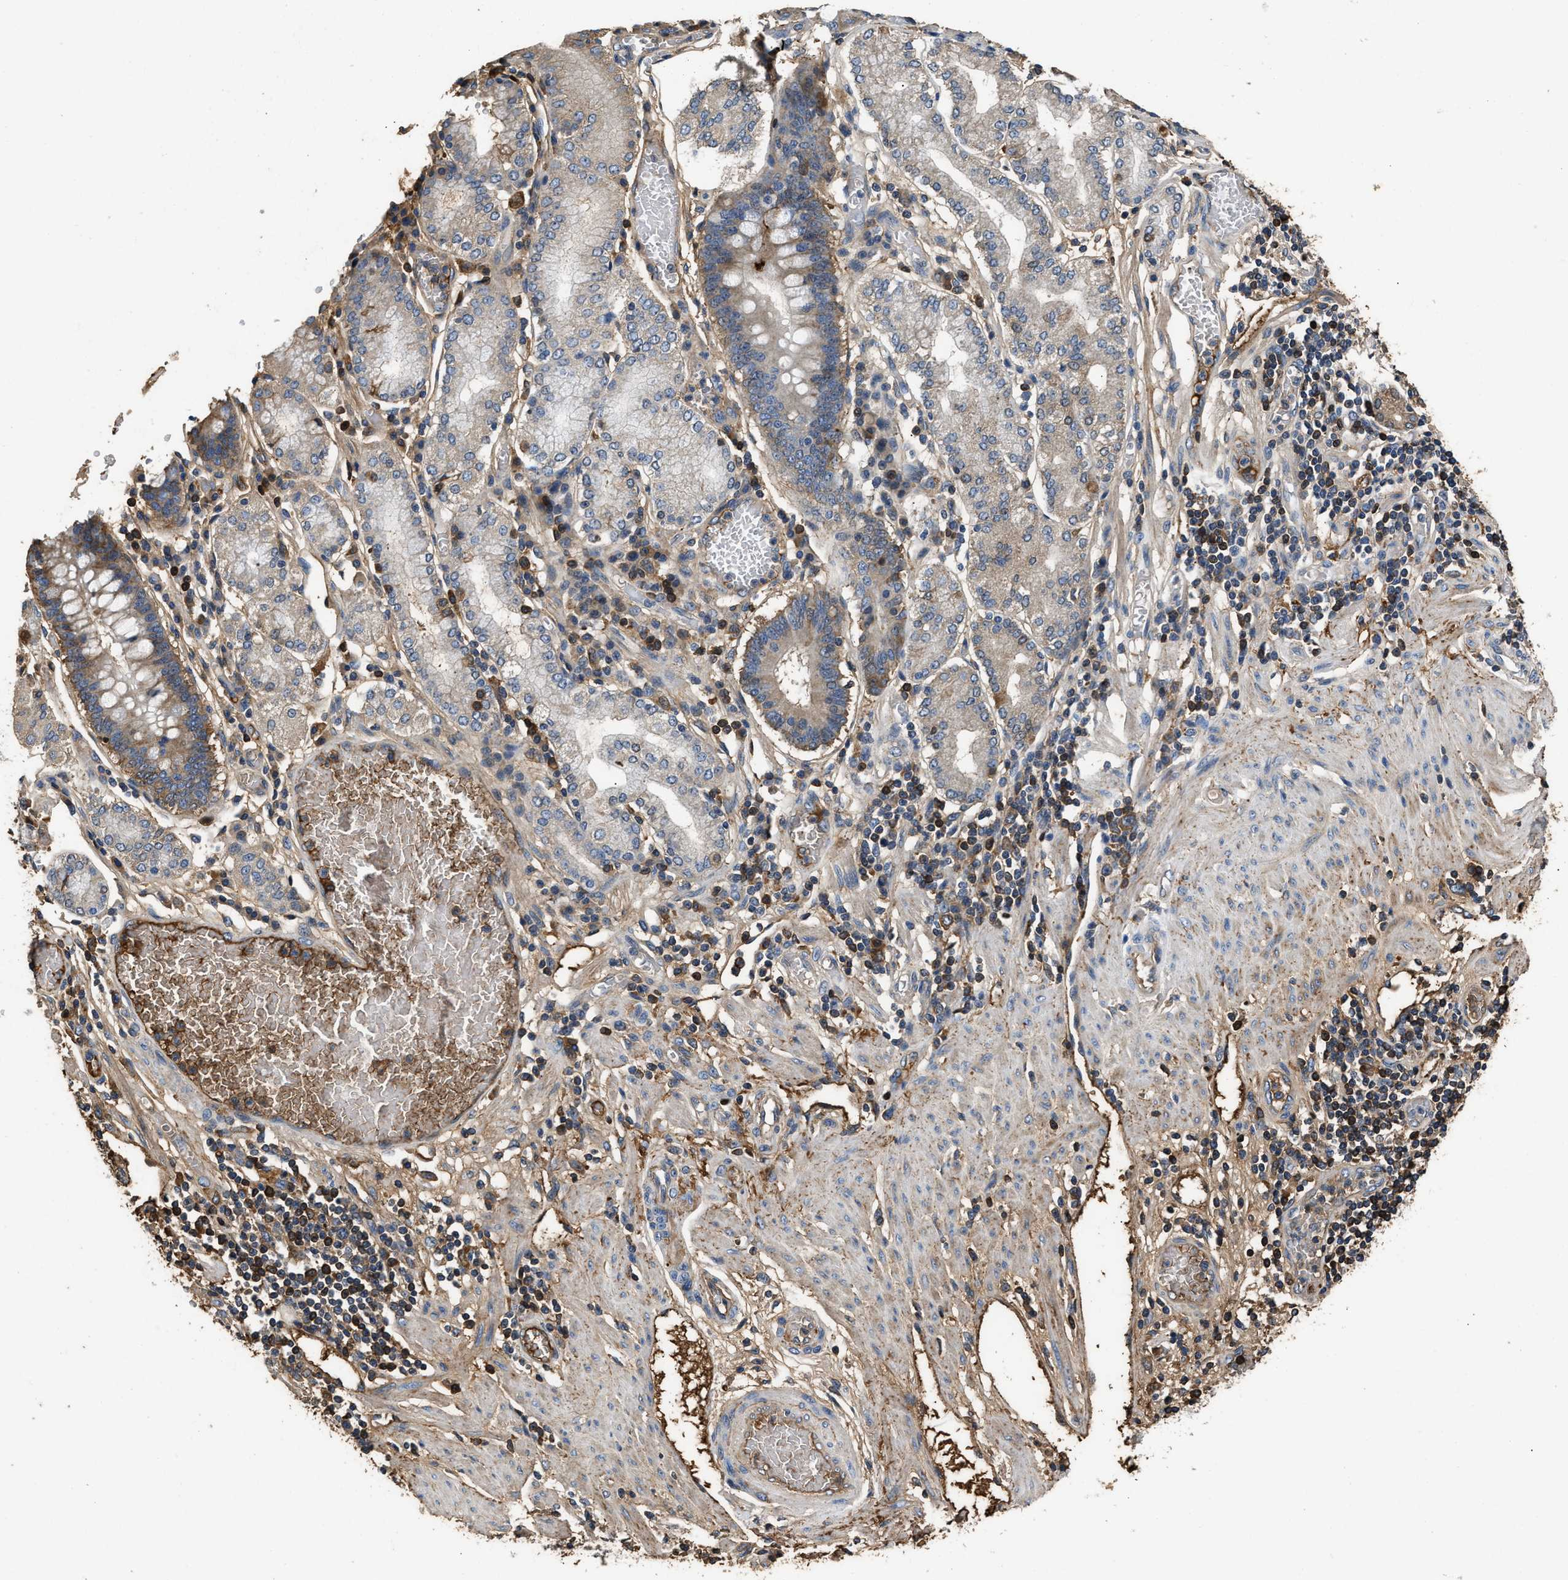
{"staining": {"intensity": "moderate", "quantity": "<25%", "location": "cytoplasmic/membranous"}, "tissue": "stomach cancer", "cell_type": "Tumor cells", "image_type": "cancer", "snomed": [{"axis": "morphology", "description": "Adenocarcinoma, NOS"}, {"axis": "topography", "description": "Stomach"}], "caption": "High-power microscopy captured an immunohistochemistry histopathology image of stomach cancer (adenocarcinoma), revealing moderate cytoplasmic/membranous expression in about <25% of tumor cells.", "gene": "C3", "patient": {"sex": "female", "age": 73}}